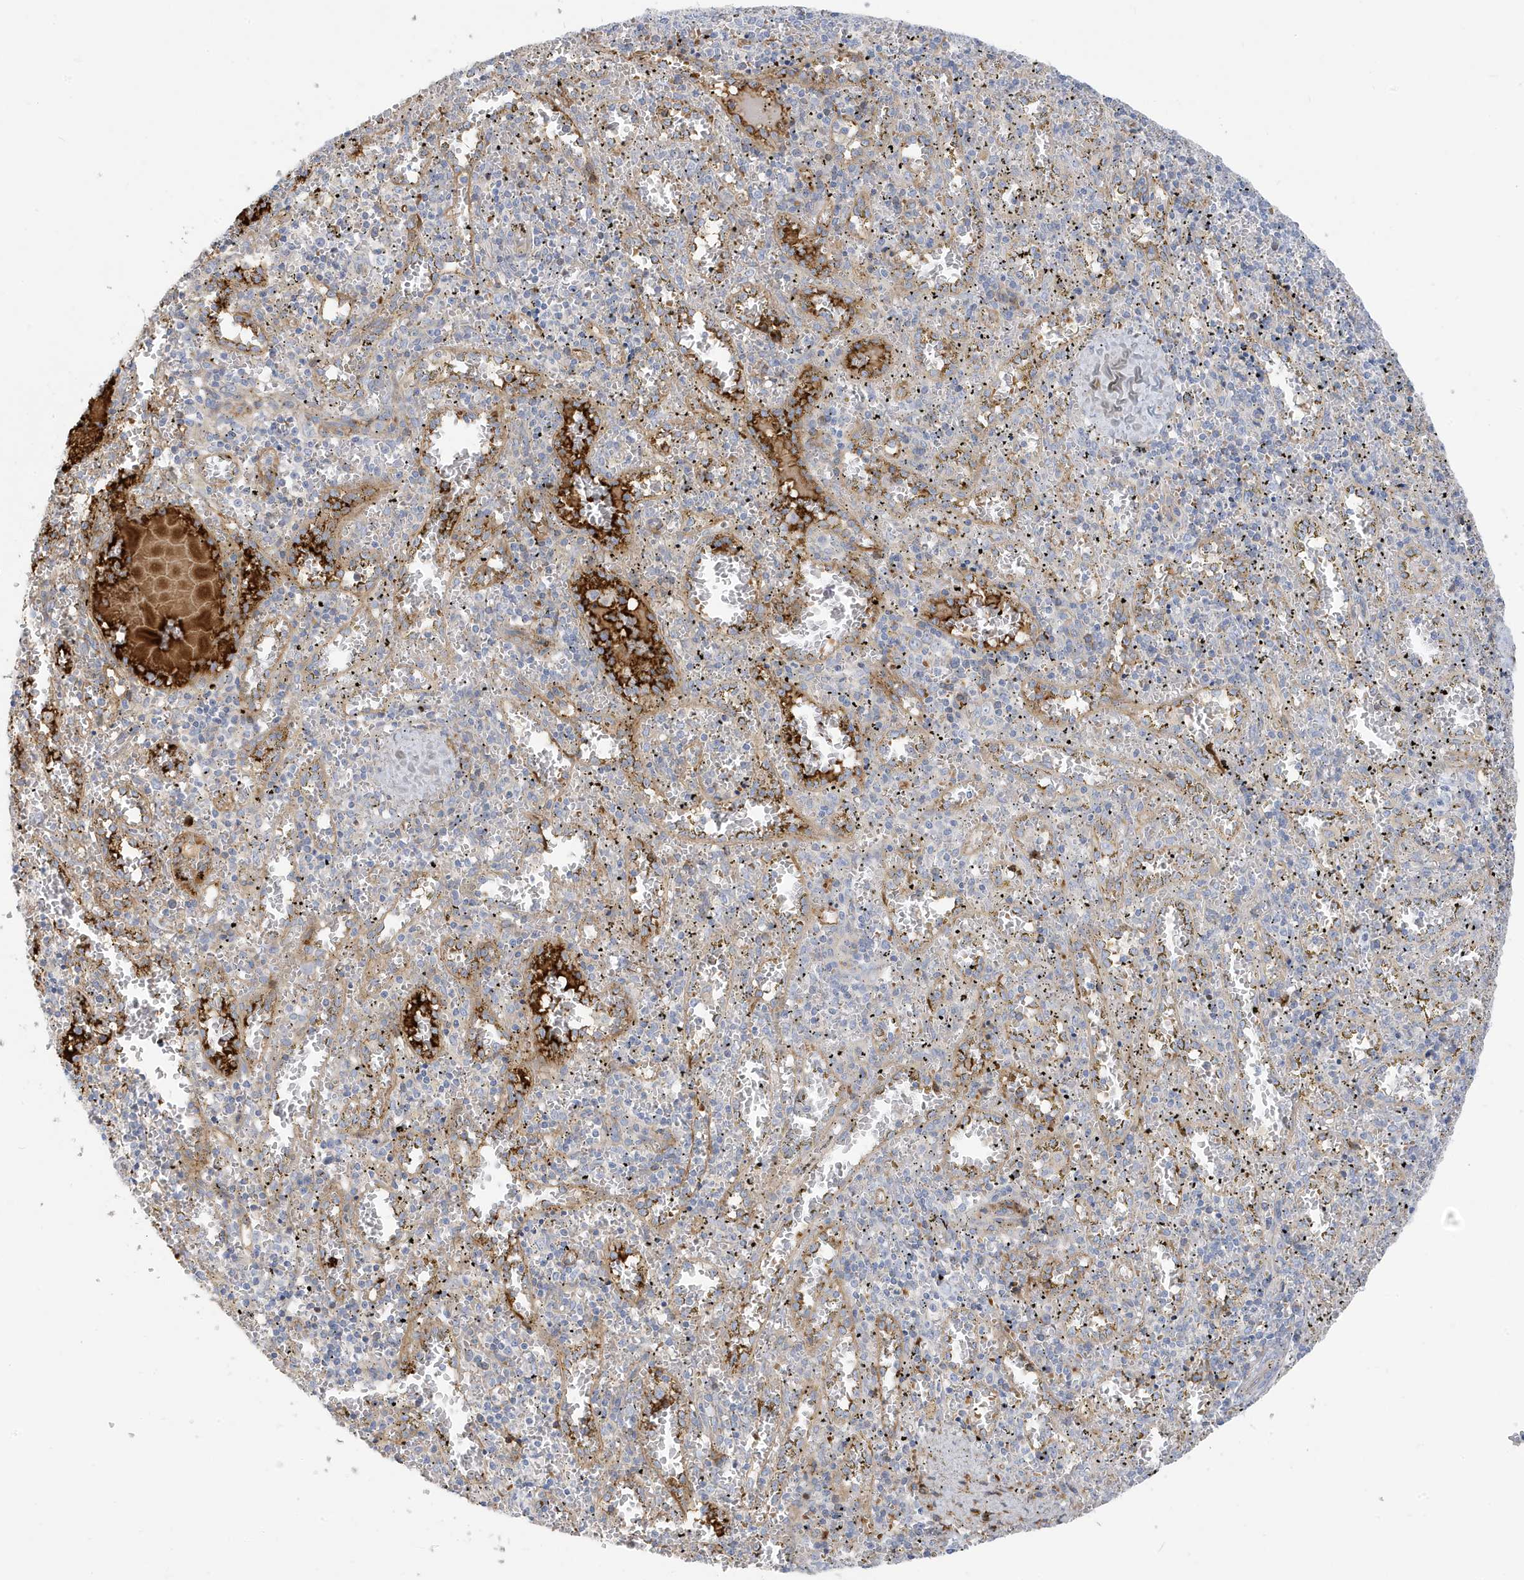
{"staining": {"intensity": "negative", "quantity": "none", "location": "none"}, "tissue": "spleen", "cell_type": "Cells in red pulp", "image_type": "normal", "snomed": [{"axis": "morphology", "description": "Normal tissue, NOS"}, {"axis": "topography", "description": "Spleen"}], "caption": "Immunohistochemistry (IHC) micrograph of benign spleen stained for a protein (brown), which exhibits no staining in cells in red pulp. Nuclei are stained in blue.", "gene": "ATP13A5", "patient": {"sex": "male", "age": 11}}